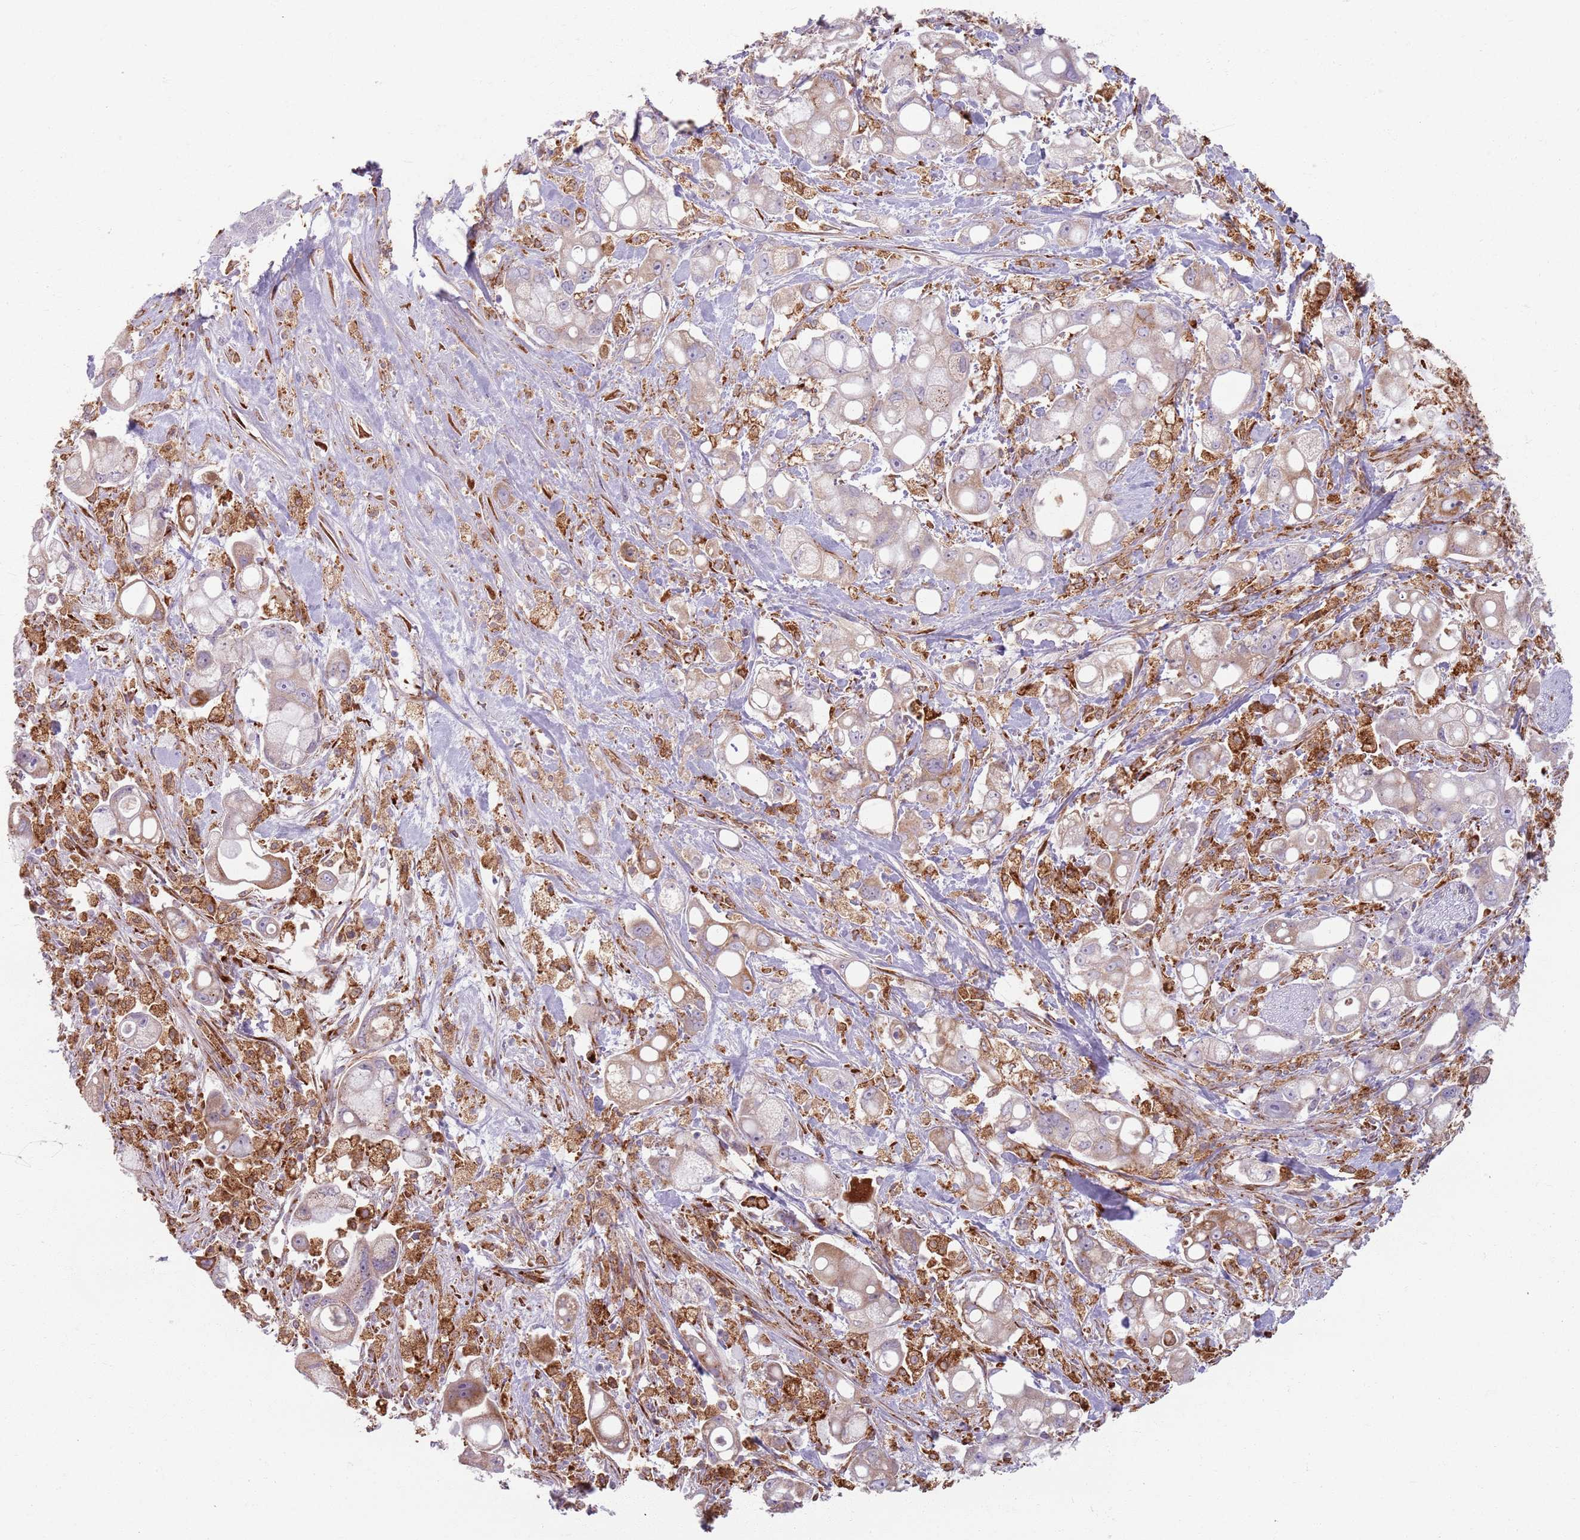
{"staining": {"intensity": "weak", "quantity": "25%-75%", "location": "cytoplasmic/membranous"}, "tissue": "pancreatic cancer", "cell_type": "Tumor cells", "image_type": "cancer", "snomed": [{"axis": "morphology", "description": "Adenocarcinoma, NOS"}, {"axis": "topography", "description": "Pancreas"}], "caption": "Immunohistochemical staining of pancreatic adenocarcinoma exhibits low levels of weak cytoplasmic/membranous positivity in approximately 25%-75% of tumor cells.", "gene": "COLGALT1", "patient": {"sex": "male", "age": 68}}